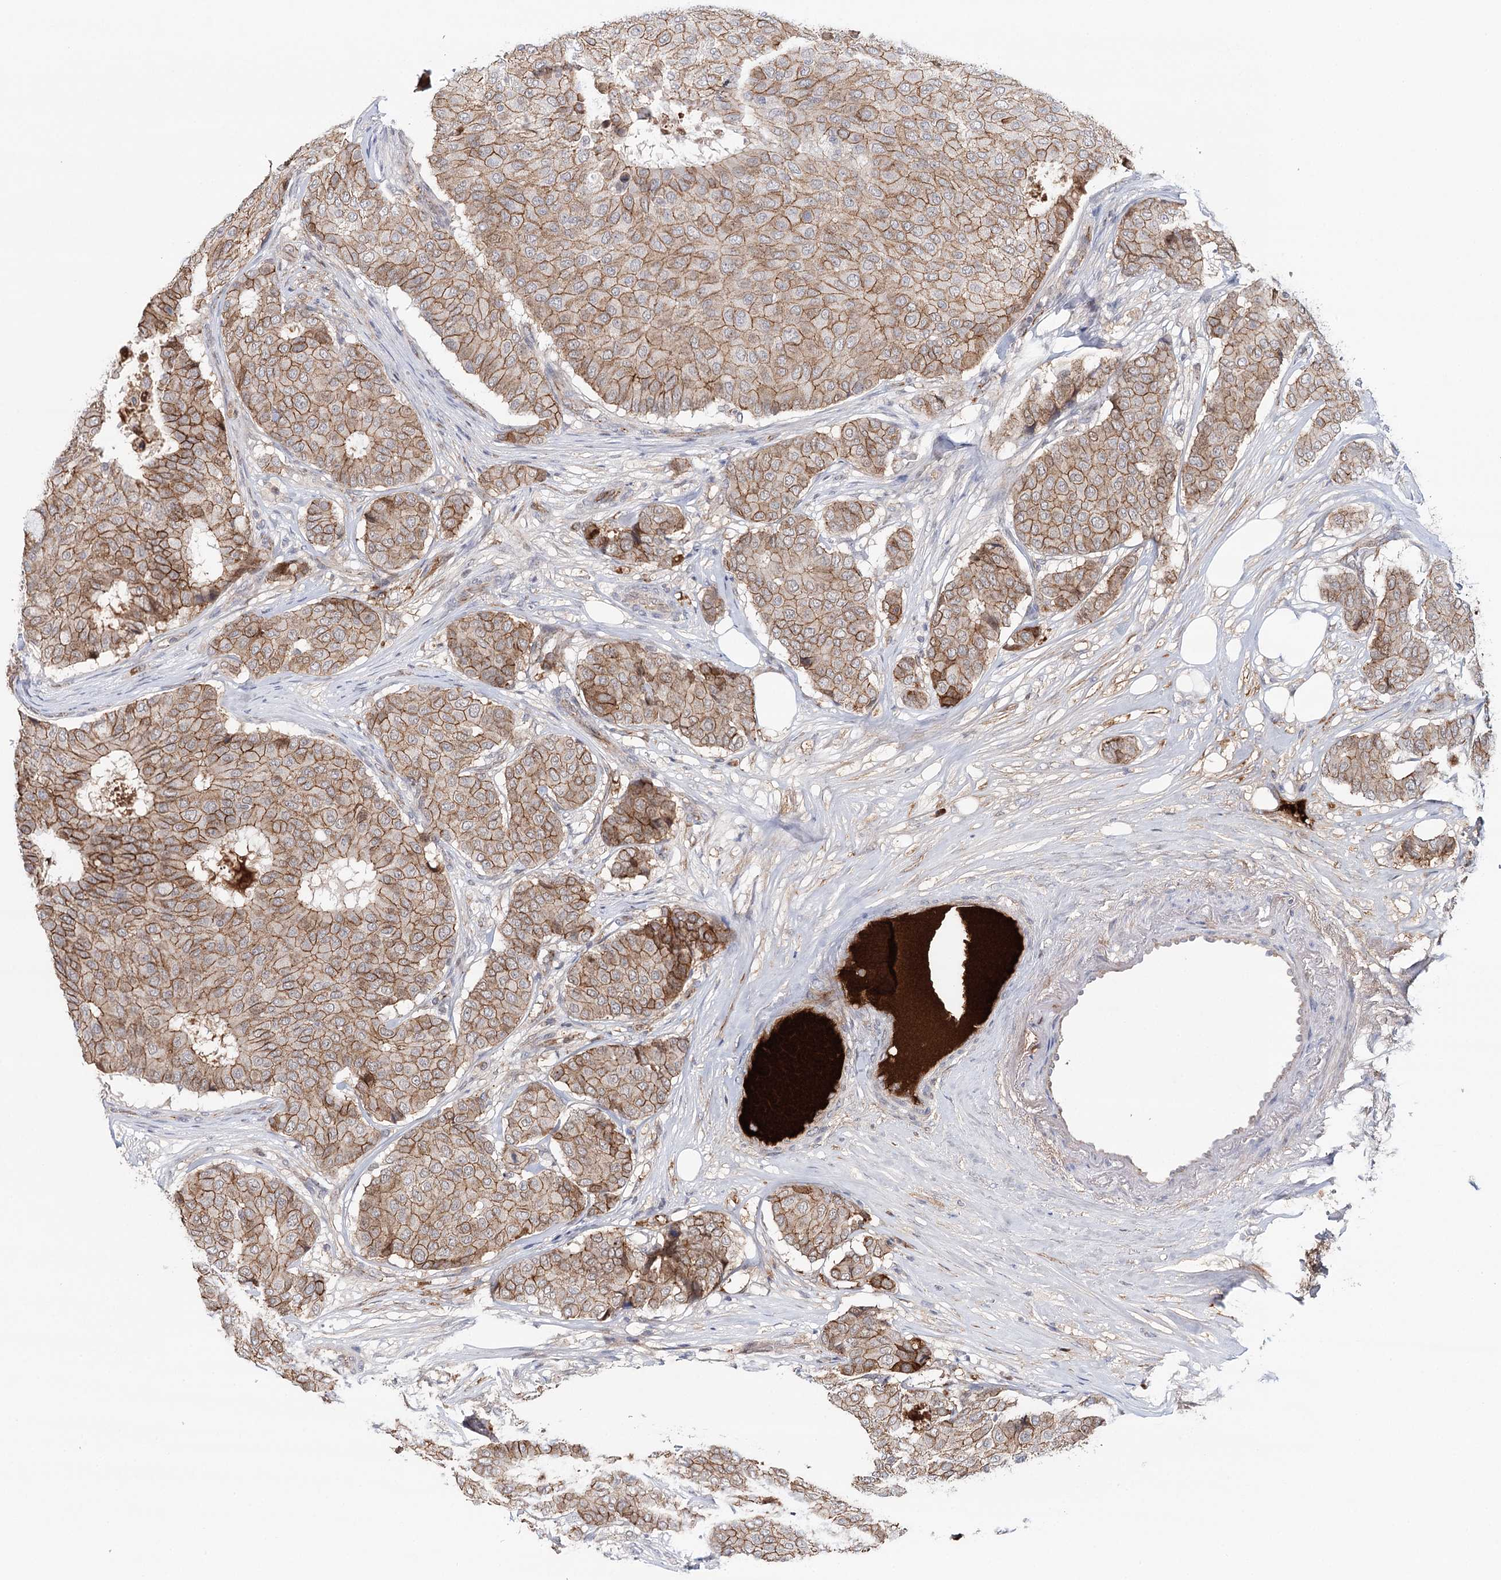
{"staining": {"intensity": "moderate", "quantity": ">75%", "location": "cytoplasmic/membranous"}, "tissue": "breast cancer", "cell_type": "Tumor cells", "image_type": "cancer", "snomed": [{"axis": "morphology", "description": "Duct carcinoma"}, {"axis": "topography", "description": "Breast"}], "caption": "A high-resolution micrograph shows immunohistochemistry (IHC) staining of breast cancer (intraductal carcinoma), which shows moderate cytoplasmic/membranous expression in about >75% of tumor cells.", "gene": "PKP4", "patient": {"sex": "female", "age": 75}}